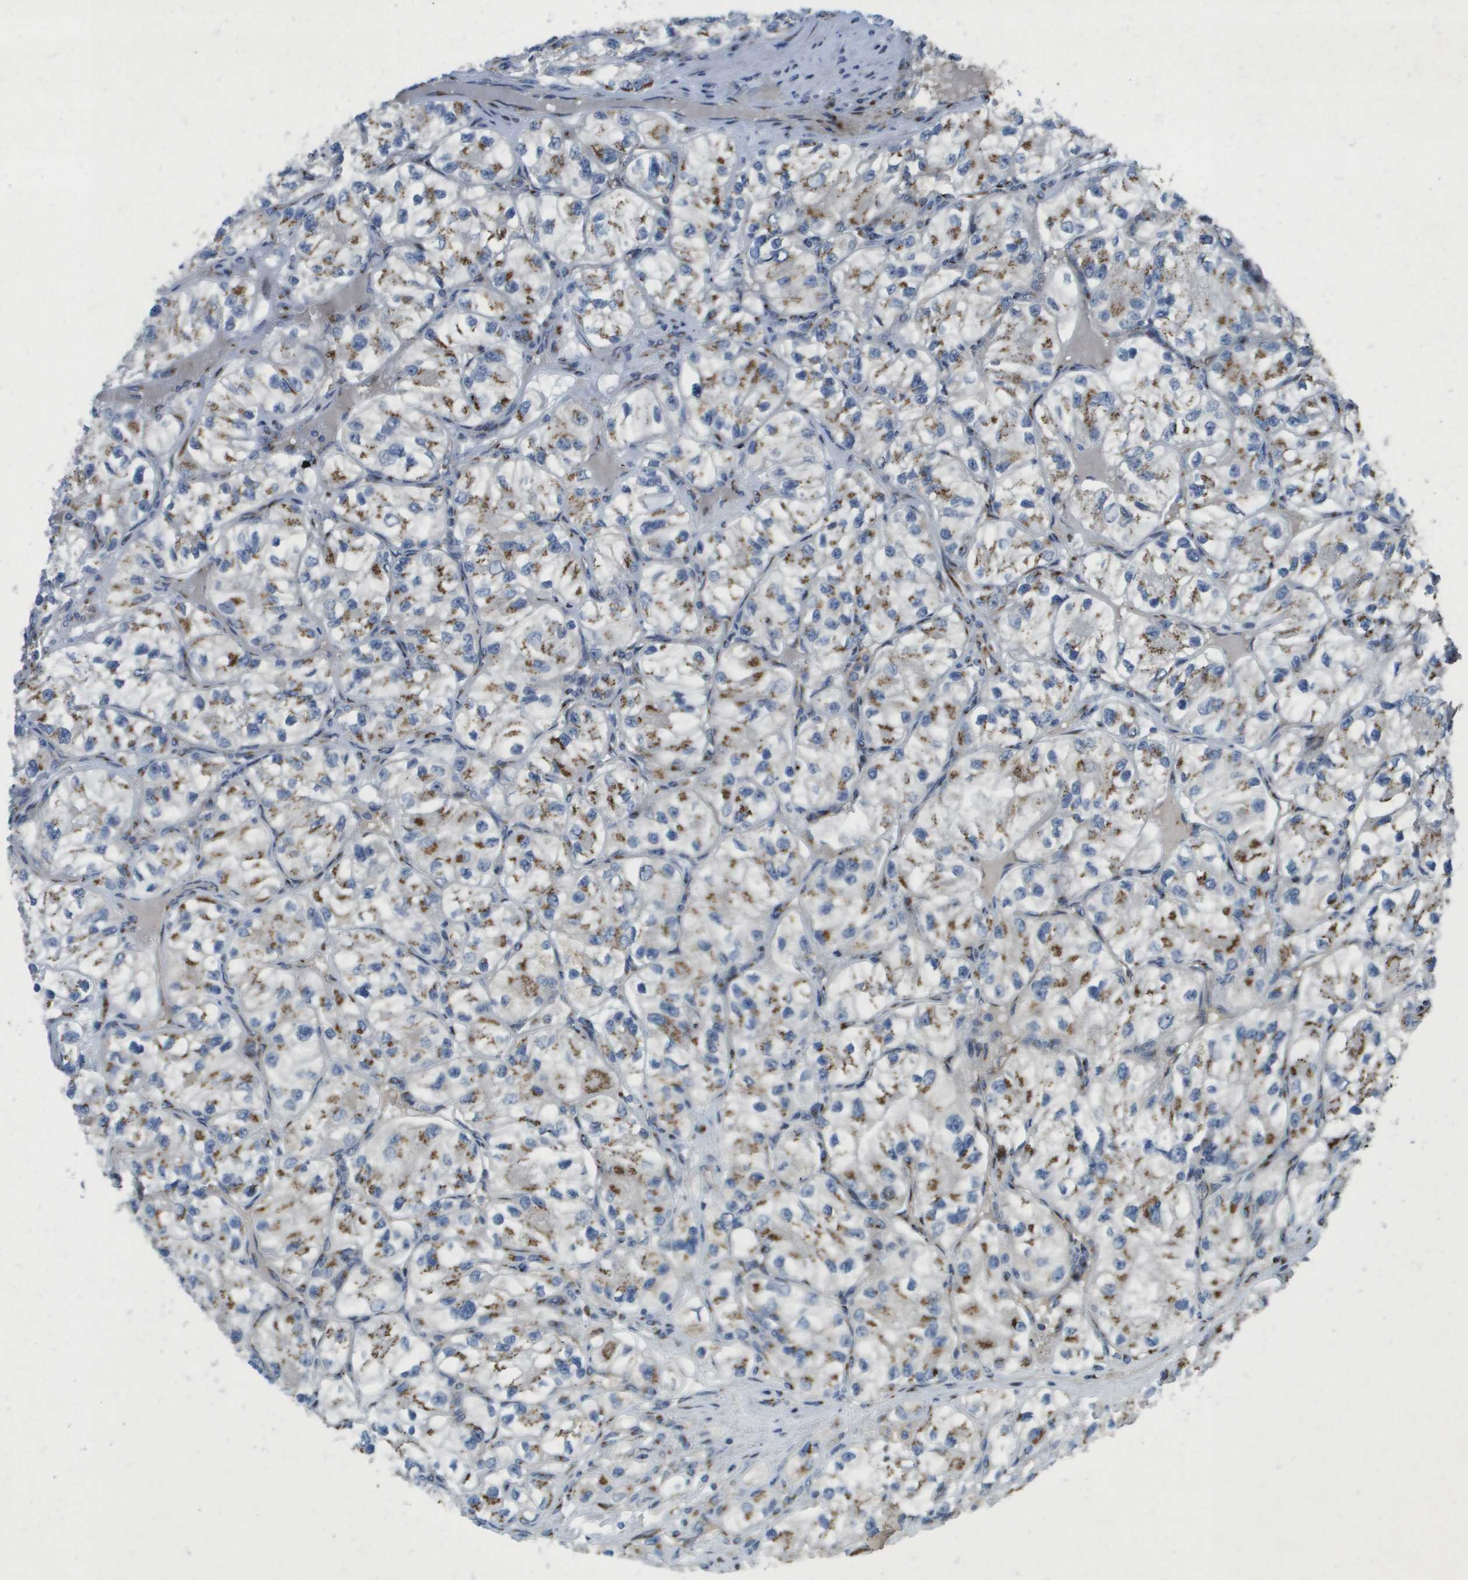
{"staining": {"intensity": "moderate", "quantity": ">75%", "location": "cytoplasmic/membranous"}, "tissue": "renal cancer", "cell_type": "Tumor cells", "image_type": "cancer", "snomed": [{"axis": "morphology", "description": "Adenocarcinoma, NOS"}, {"axis": "topography", "description": "Kidney"}], "caption": "There is medium levels of moderate cytoplasmic/membranous positivity in tumor cells of renal cancer, as demonstrated by immunohistochemical staining (brown color).", "gene": "QSOX2", "patient": {"sex": "female", "age": 57}}